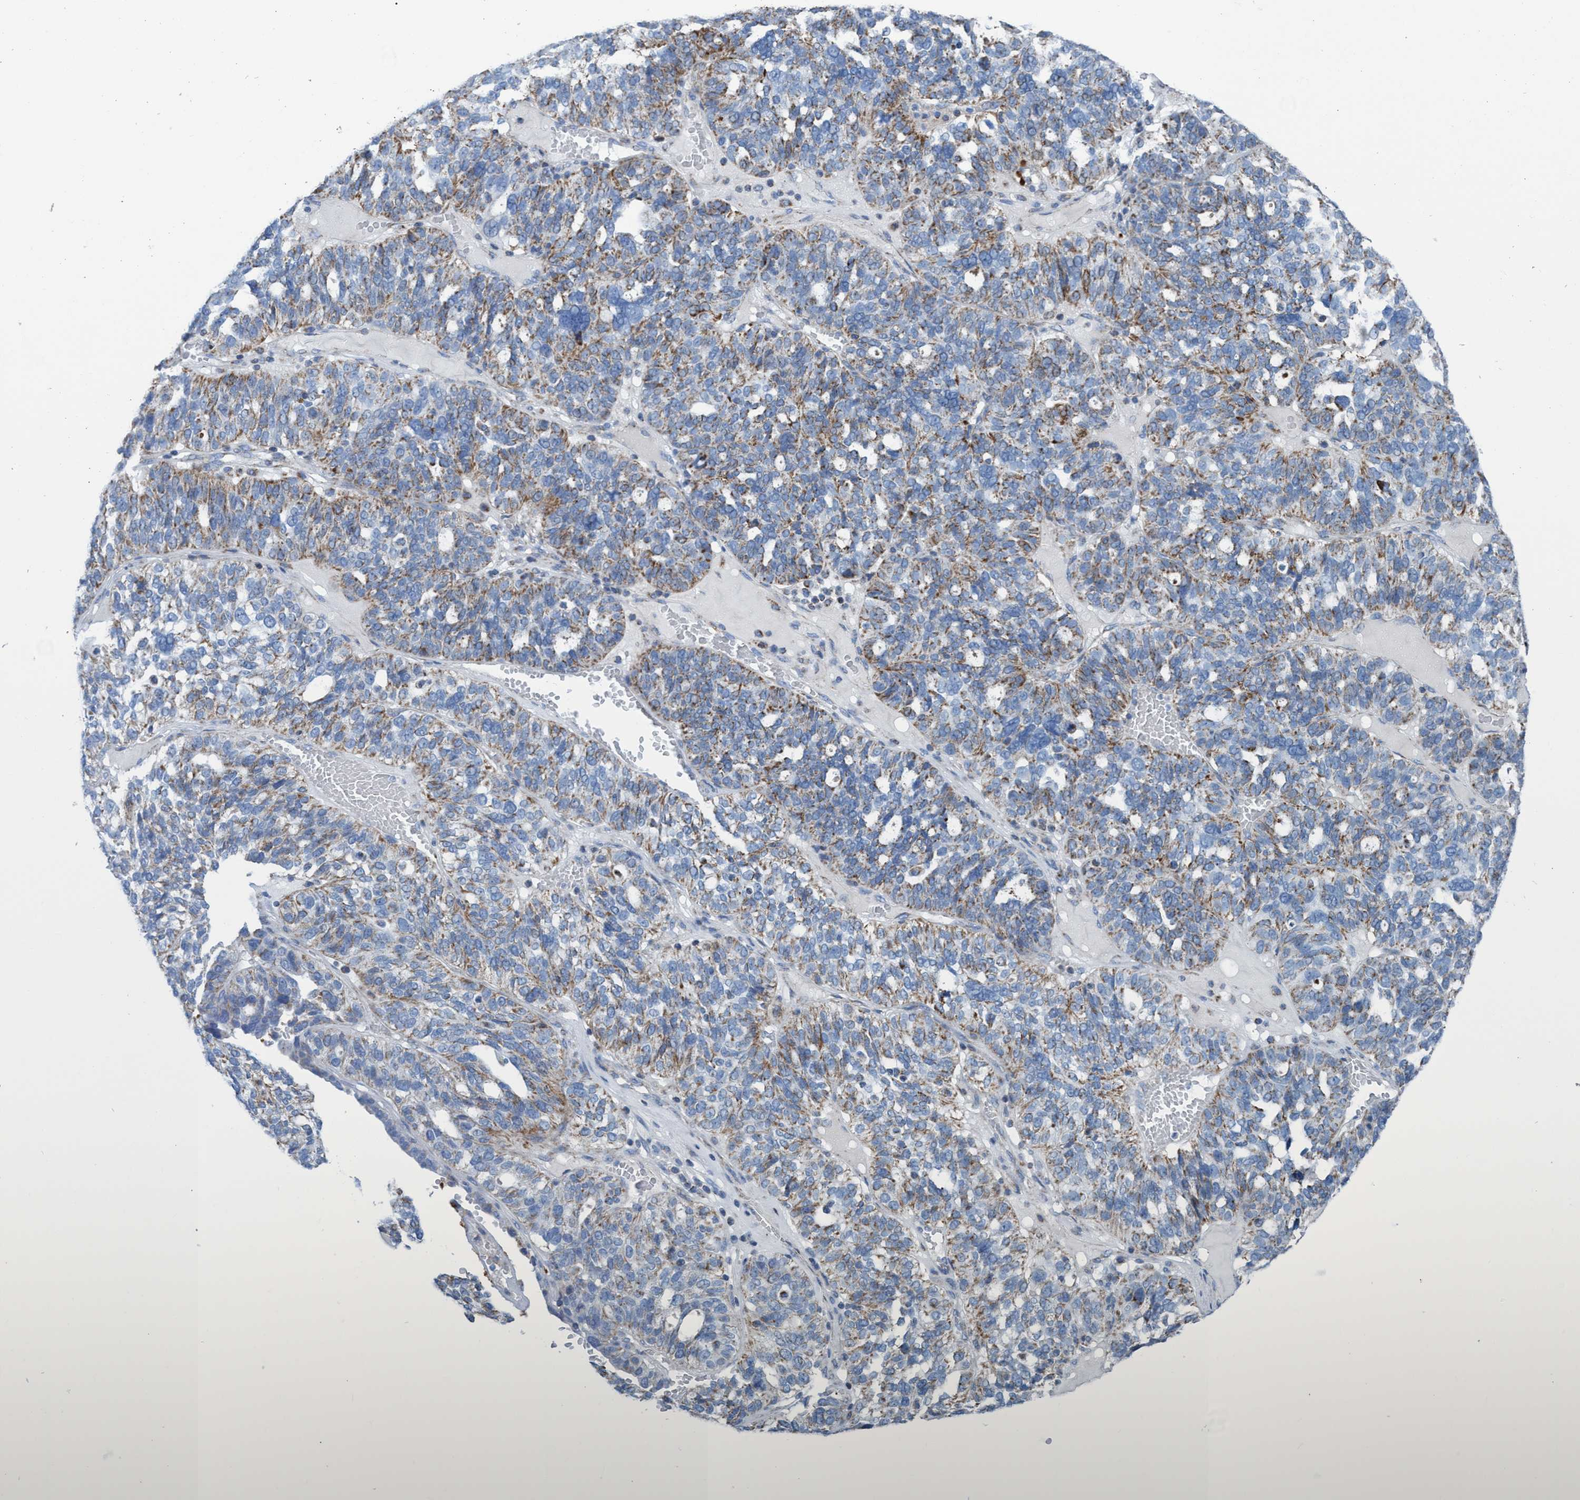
{"staining": {"intensity": "moderate", "quantity": ">75%", "location": "cytoplasmic/membranous"}, "tissue": "ovarian cancer", "cell_type": "Tumor cells", "image_type": "cancer", "snomed": [{"axis": "morphology", "description": "Cystadenocarcinoma, serous, NOS"}, {"axis": "topography", "description": "Ovary"}], "caption": "Immunohistochemistry histopathology image of human ovarian cancer stained for a protein (brown), which reveals medium levels of moderate cytoplasmic/membranous staining in about >75% of tumor cells.", "gene": "GGA3", "patient": {"sex": "female", "age": 59}}